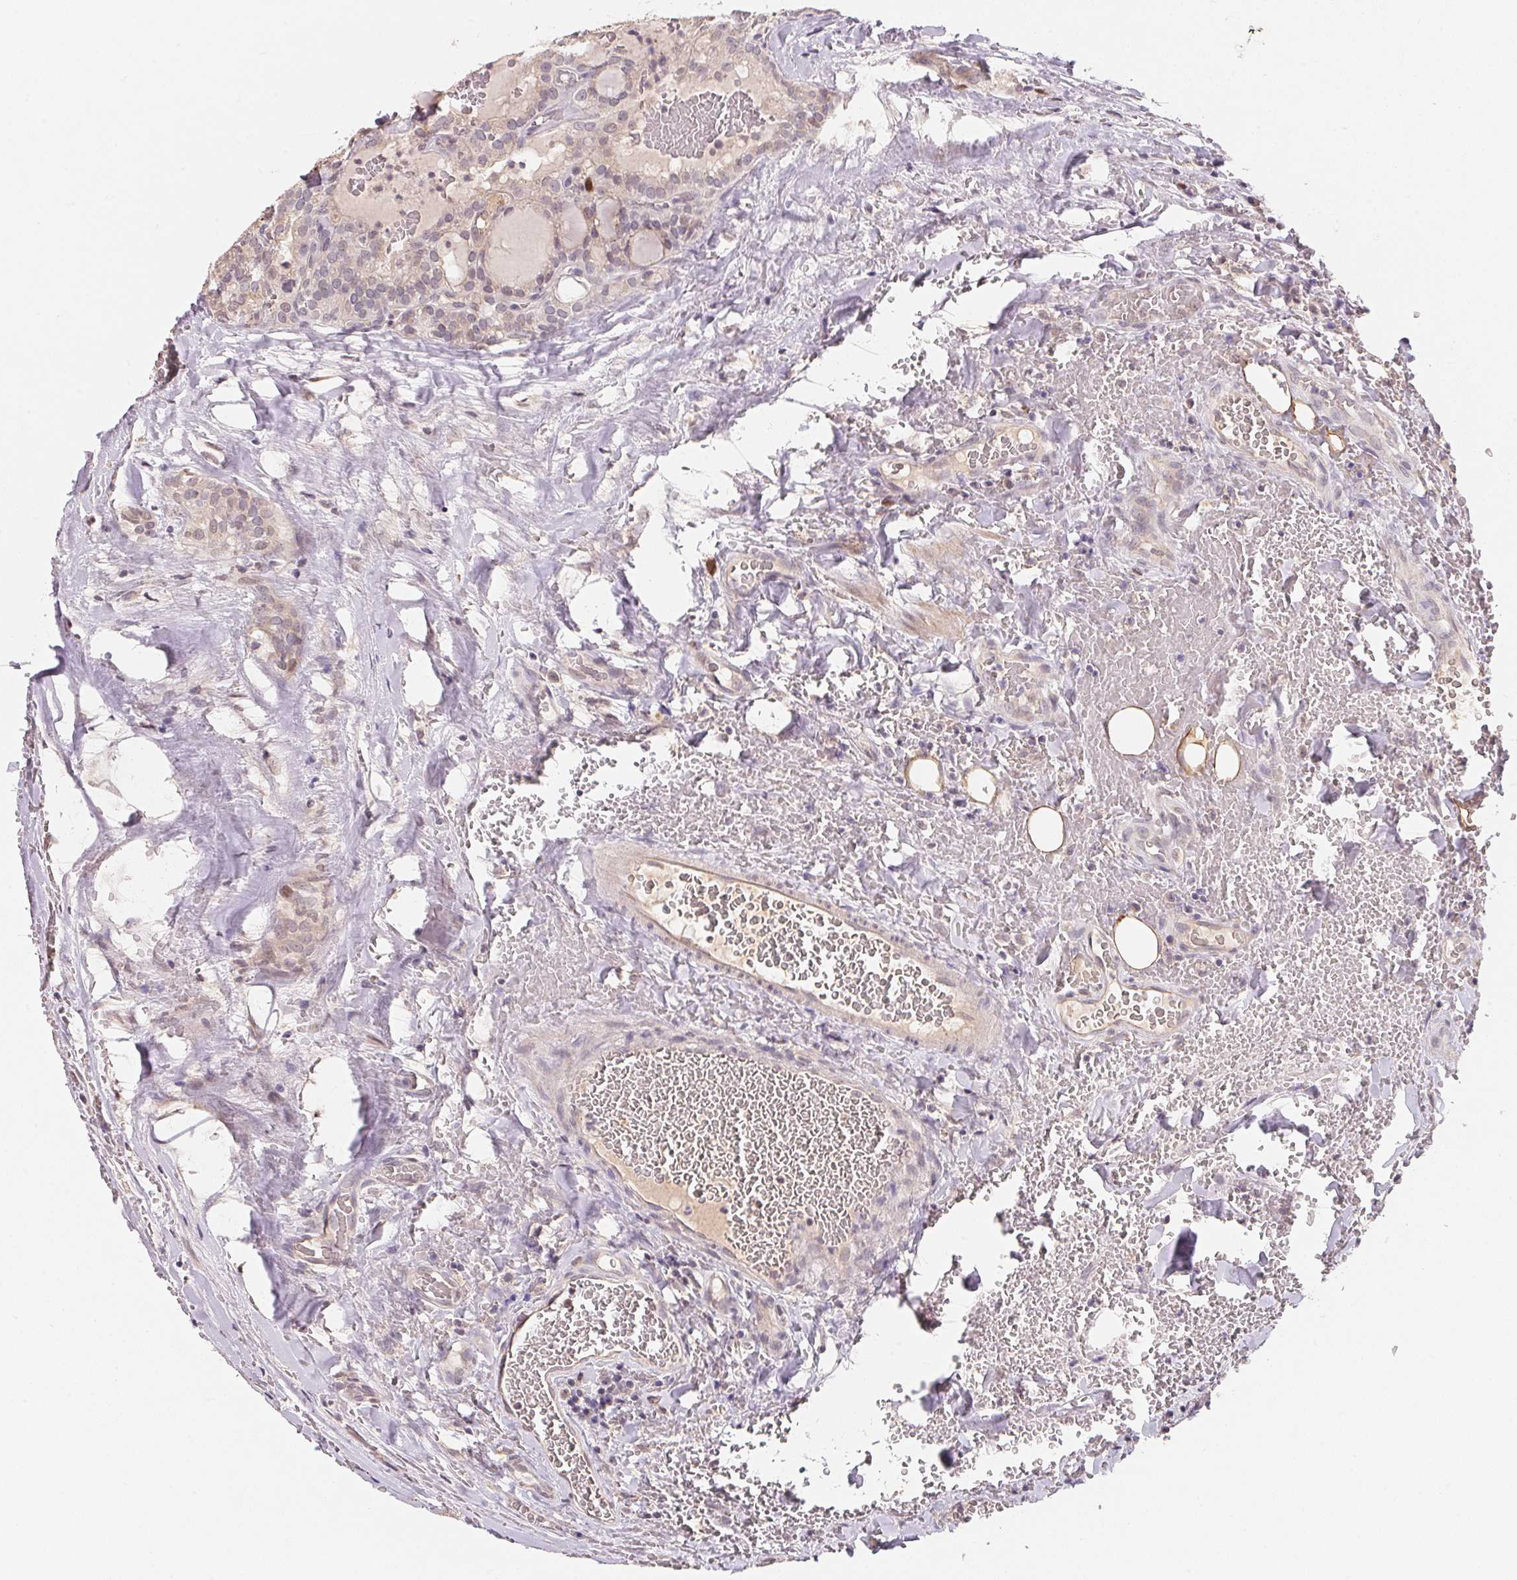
{"staining": {"intensity": "negative", "quantity": "none", "location": "none"}, "tissue": "thyroid cancer", "cell_type": "Tumor cells", "image_type": "cancer", "snomed": [{"axis": "morphology", "description": "Papillary adenocarcinoma, NOS"}, {"axis": "topography", "description": "Thyroid gland"}], "caption": "Thyroid cancer was stained to show a protein in brown. There is no significant expression in tumor cells.", "gene": "KIFC1", "patient": {"sex": "male", "age": 20}}